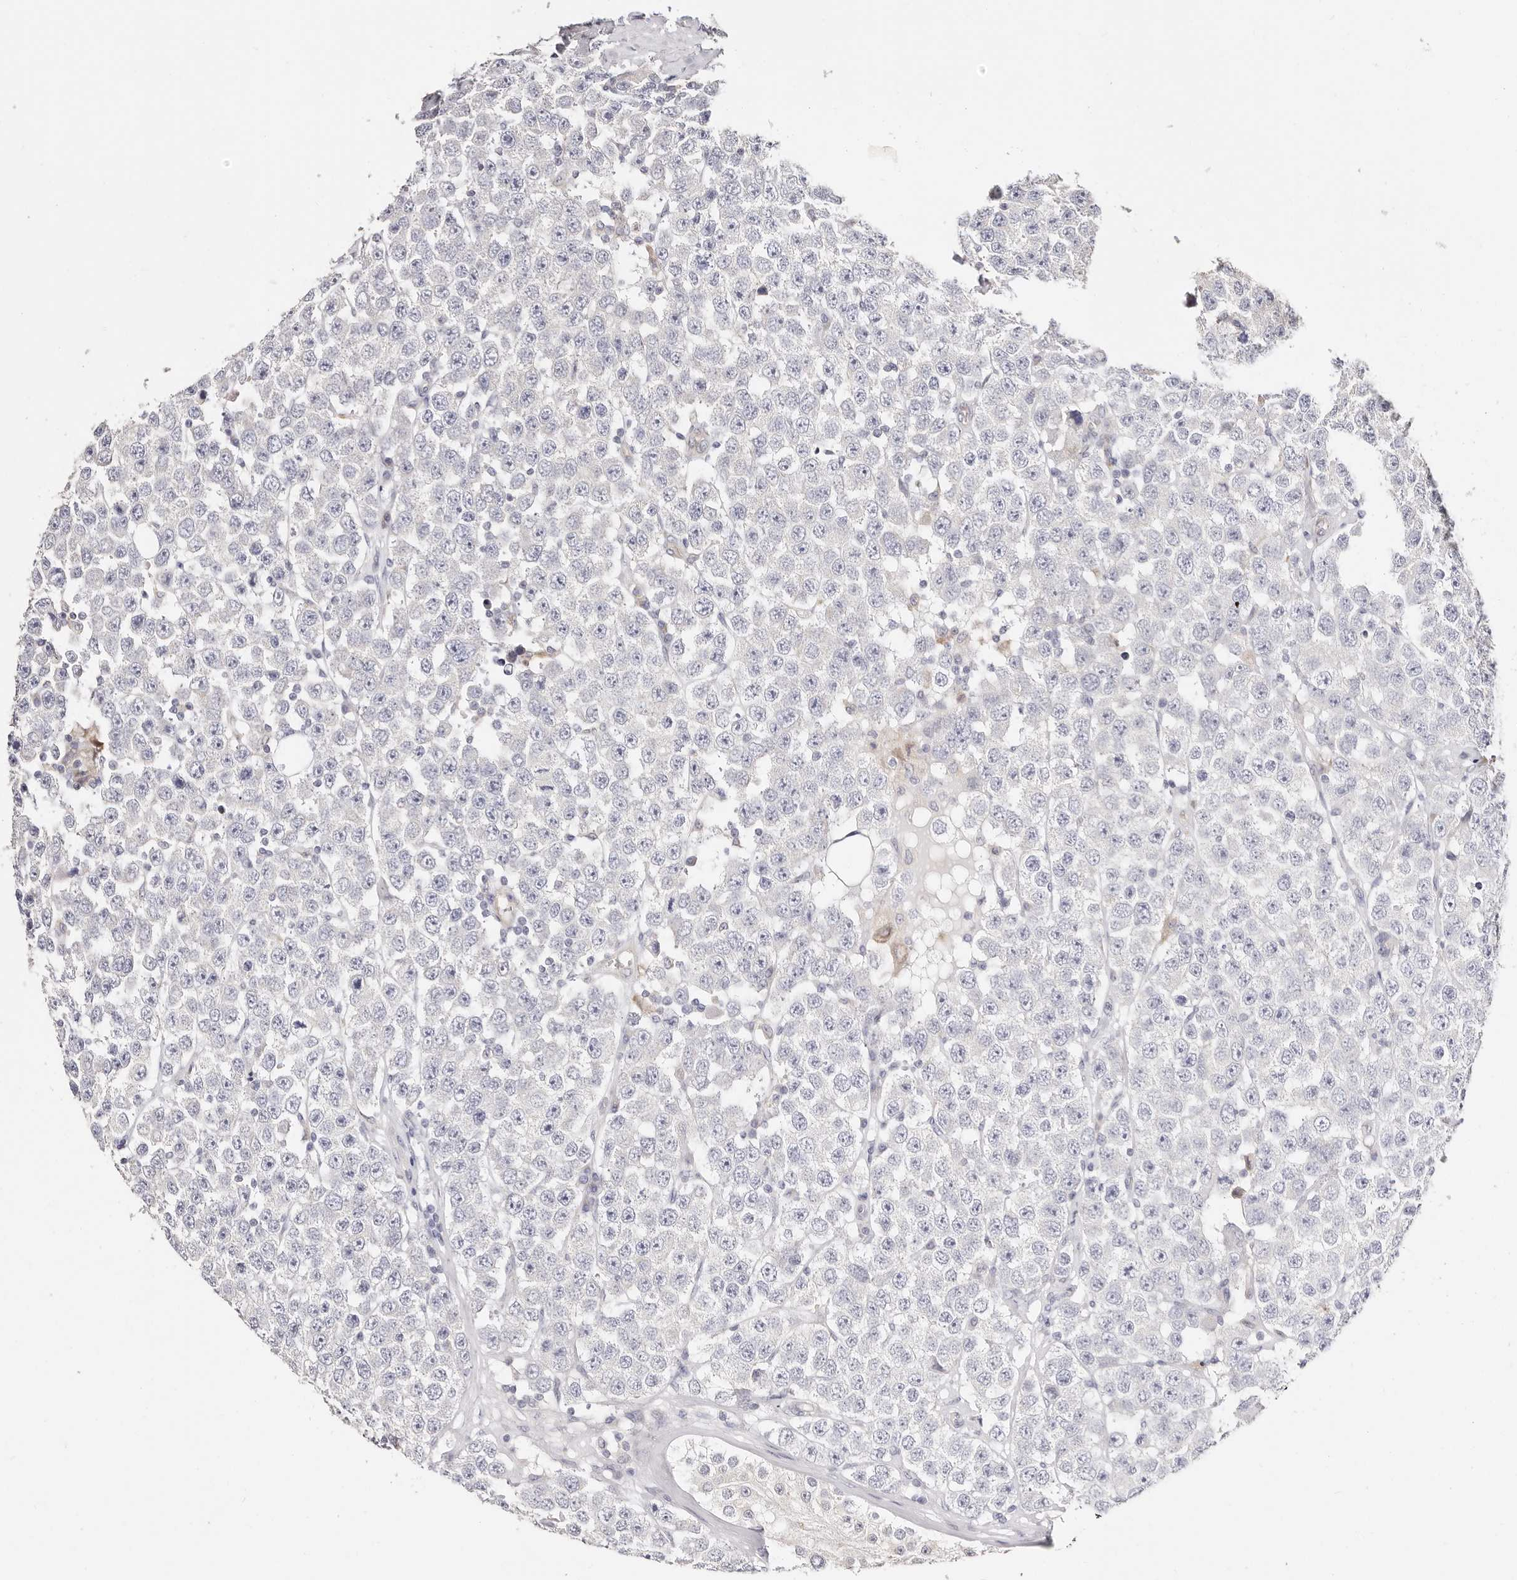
{"staining": {"intensity": "negative", "quantity": "none", "location": "none"}, "tissue": "testis cancer", "cell_type": "Tumor cells", "image_type": "cancer", "snomed": [{"axis": "morphology", "description": "Seminoma, NOS"}, {"axis": "topography", "description": "Testis"}], "caption": "Tumor cells are negative for brown protein staining in testis cancer (seminoma). (Brightfield microscopy of DAB (3,3'-diaminobenzidine) IHC at high magnification).", "gene": "MAPK1", "patient": {"sex": "male", "age": 28}}